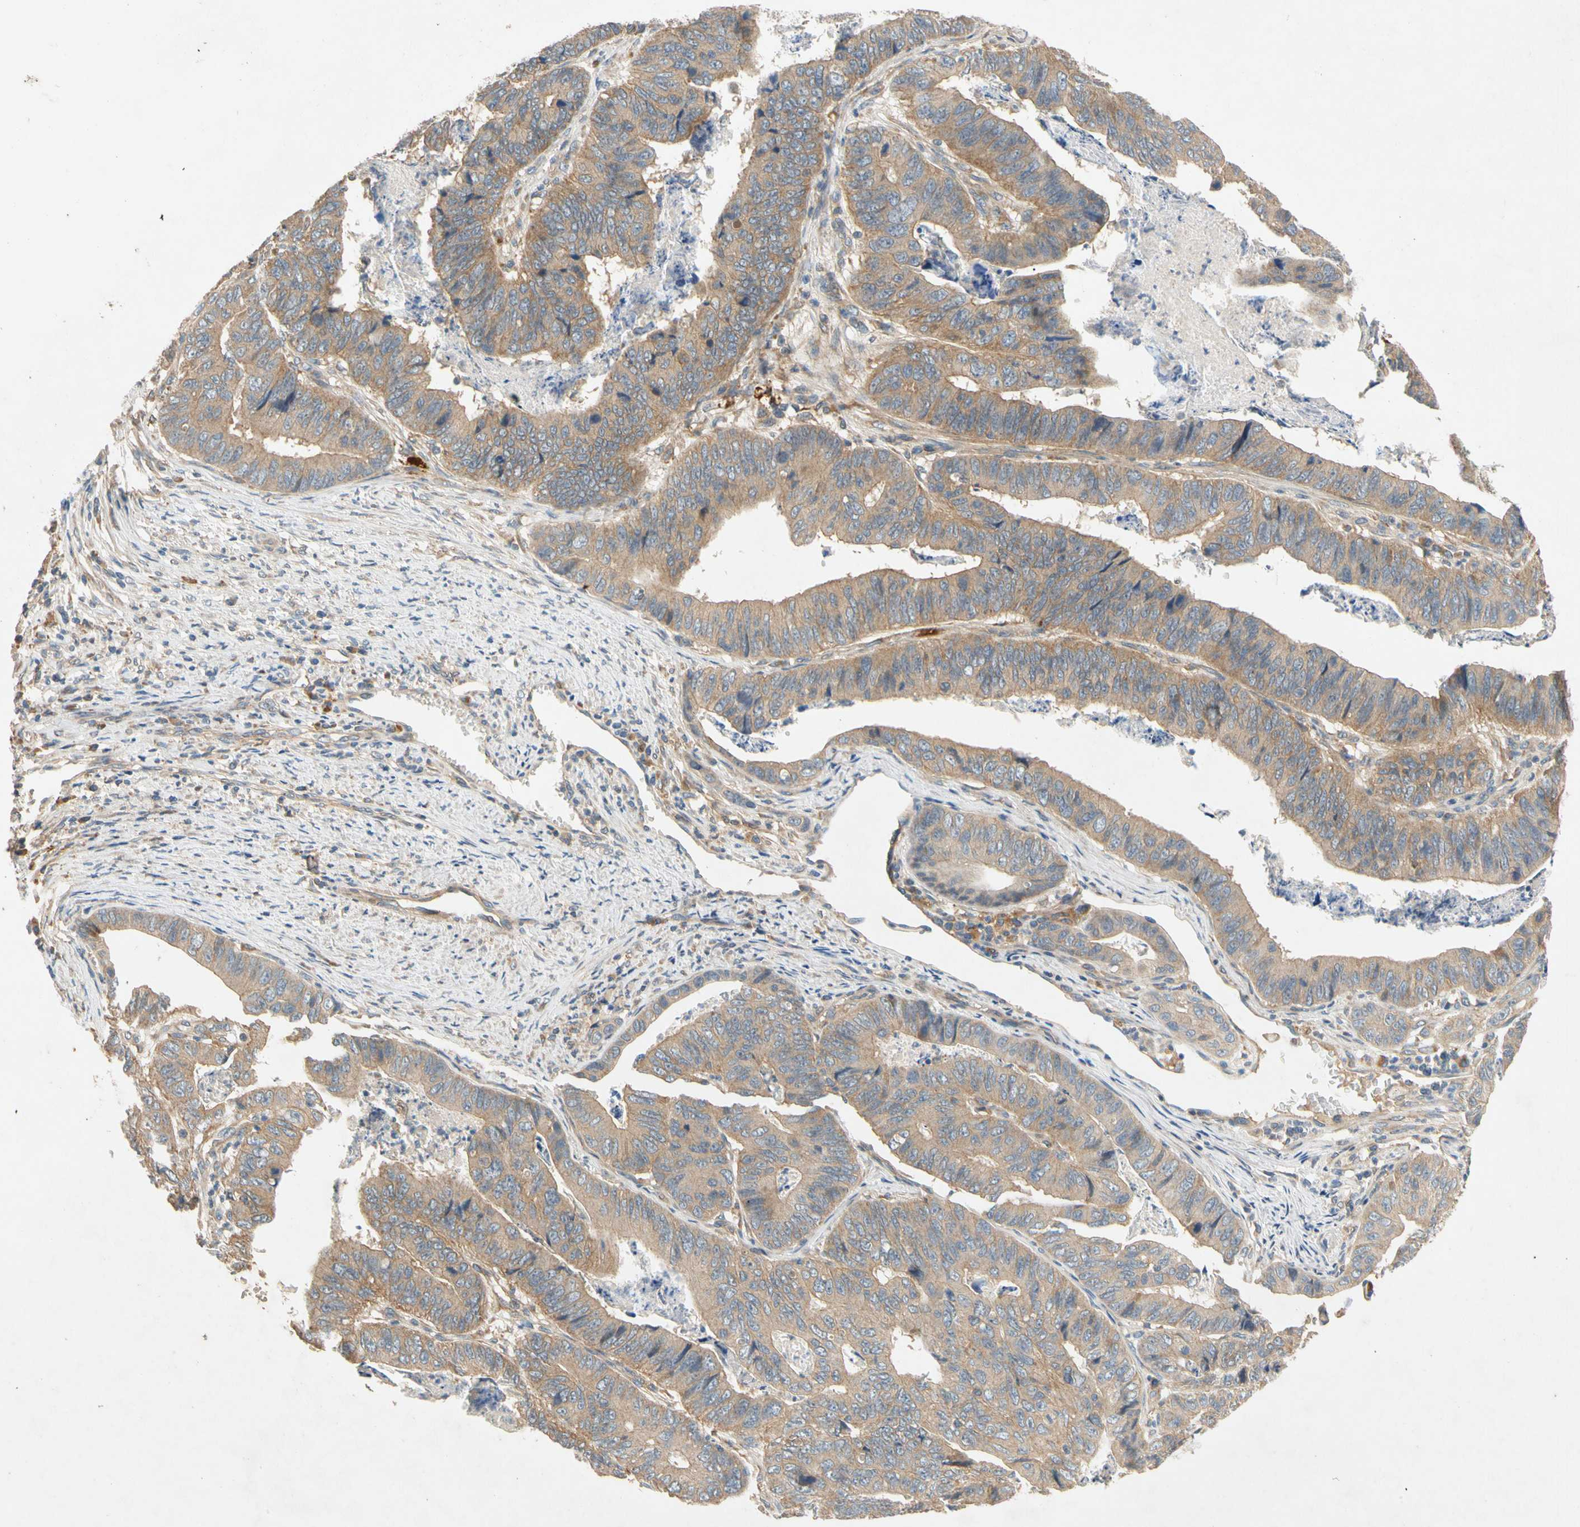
{"staining": {"intensity": "weak", "quantity": ">75%", "location": "cytoplasmic/membranous"}, "tissue": "stomach cancer", "cell_type": "Tumor cells", "image_type": "cancer", "snomed": [{"axis": "morphology", "description": "Adenocarcinoma, NOS"}, {"axis": "topography", "description": "Stomach, lower"}], "caption": "The immunohistochemical stain shows weak cytoplasmic/membranous staining in tumor cells of stomach cancer tissue.", "gene": "USP46", "patient": {"sex": "male", "age": 77}}